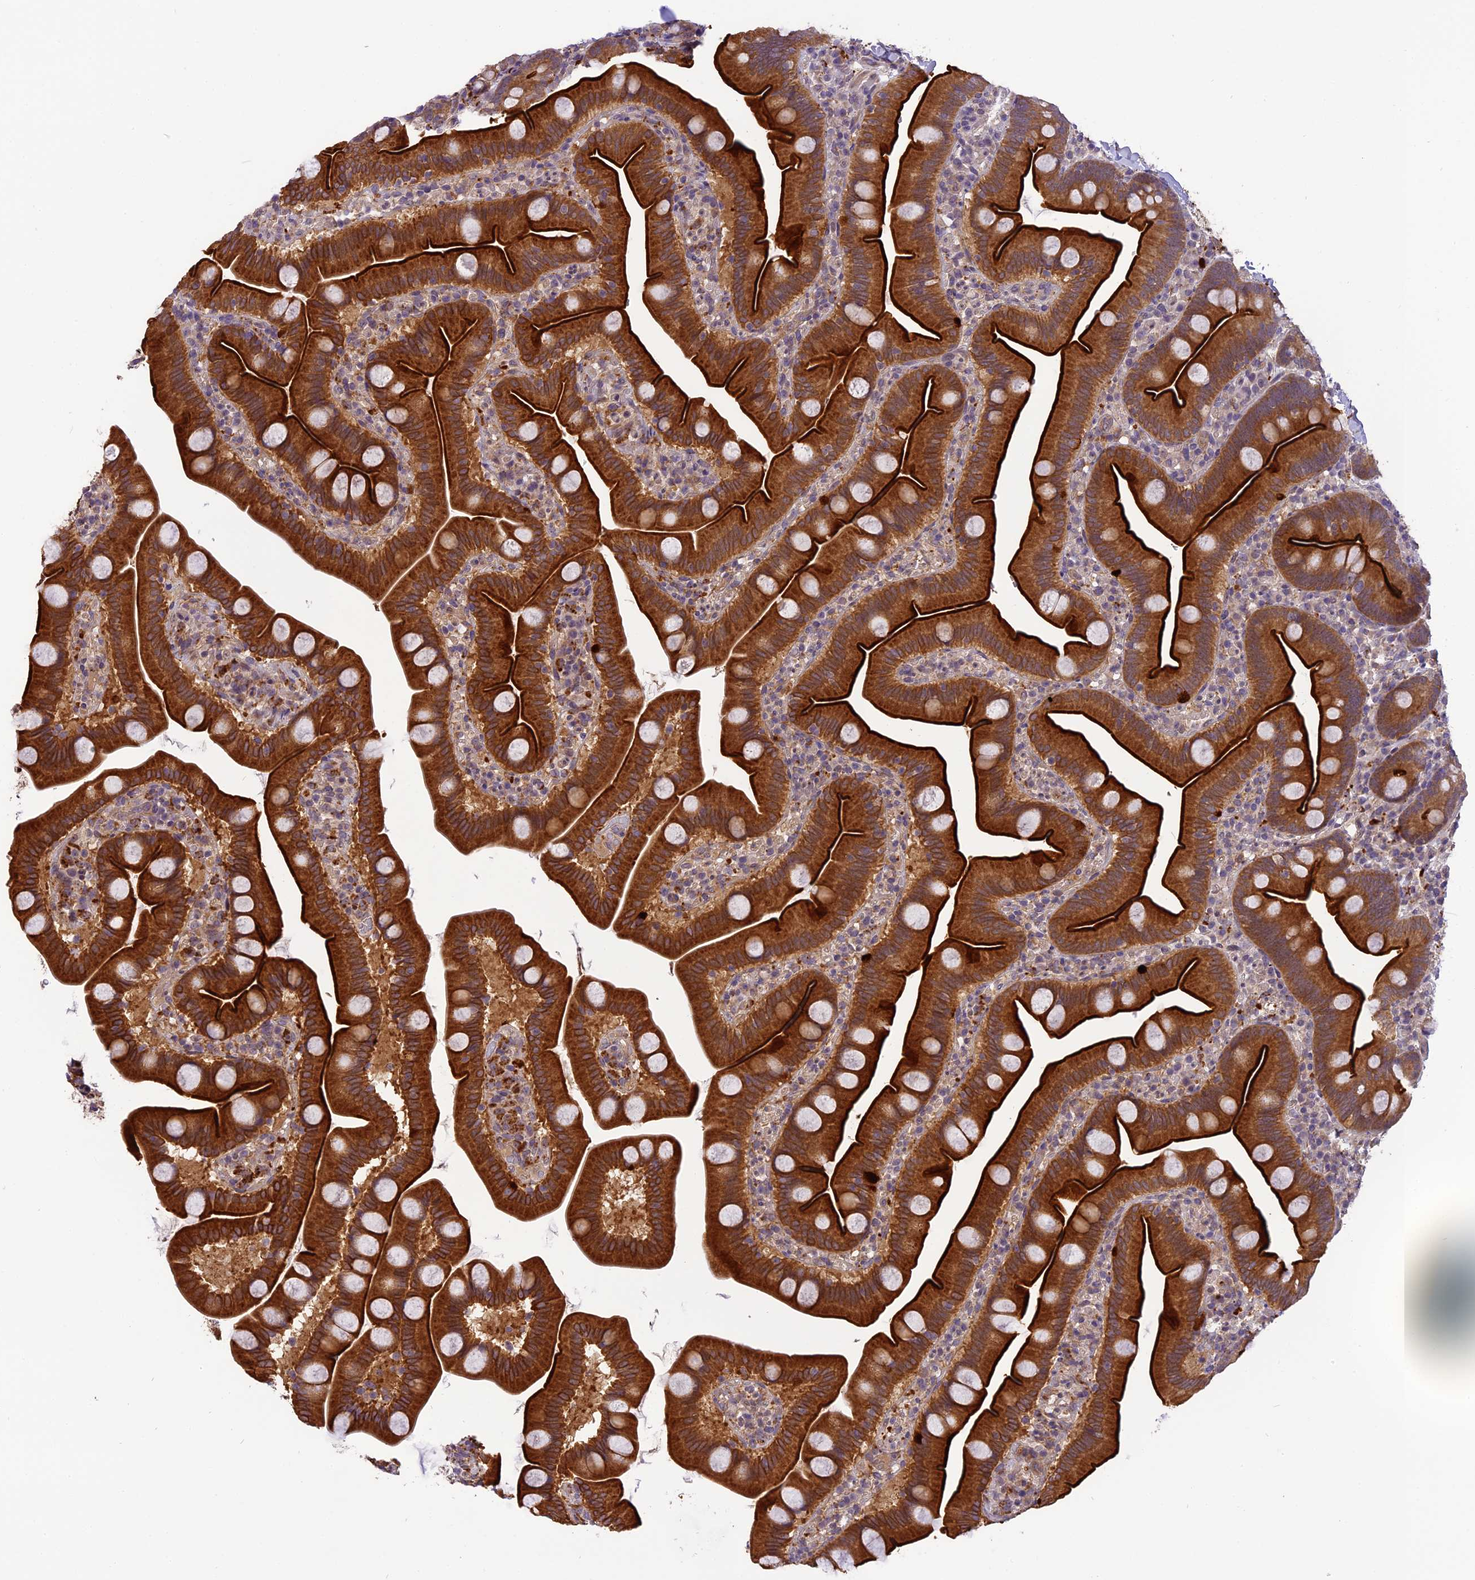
{"staining": {"intensity": "strong", "quantity": ">75%", "location": "cytoplasmic/membranous"}, "tissue": "small intestine", "cell_type": "Glandular cells", "image_type": "normal", "snomed": [{"axis": "morphology", "description": "Normal tissue, NOS"}, {"axis": "topography", "description": "Small intestine"}], "caption": "This is a photomicrograph of immunohistochemistry staining of normal small intestine, which shows strong expression in the cytoplasmic/membranous of glandular cells.", "gene": "FNIP2", "patient": {"sex": "female", "age": 68}}